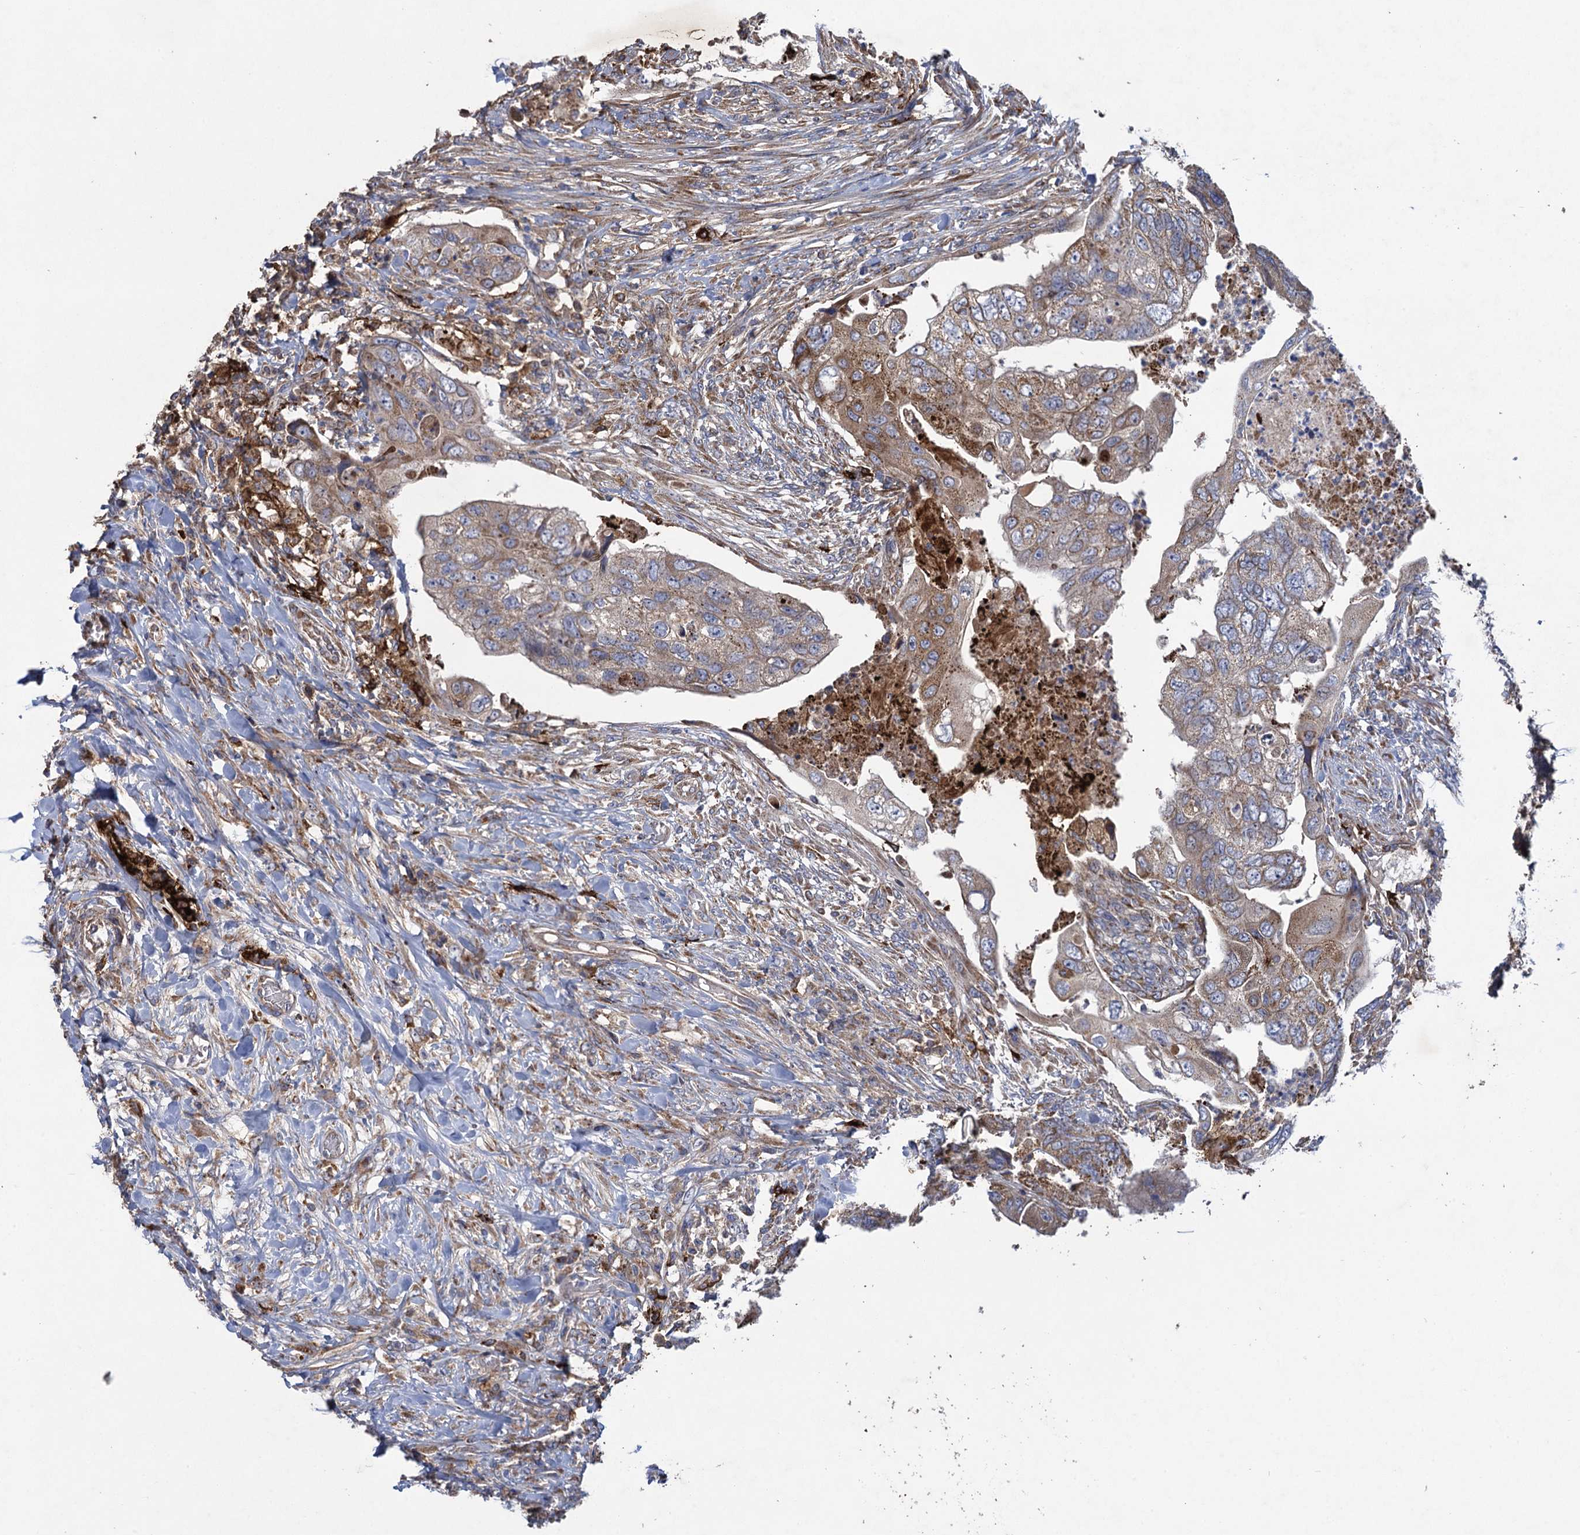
{"staining": {"intensity": "weak", "quantity": ">75%", "location": "cytoplasmic/membranous"}, "tissue": "colorectal cancer", "cell_type": "Tumor cells", "image_type": "cancer", "snomed": [{"axis": "morphology", "description": "Adenocarcinoma, NOS"}, {"axis": "topography", "description": "Rectum"}], "caption": "There is low levels of weak cytoplasmic/membranous staining in tumor cells of colorectal cancer (adenocarcinoma), as demonstrated by immunohistochemical staining (brown color).", "gene": "TXNDC11", "patient": {"sex": "male", "age": 63}}